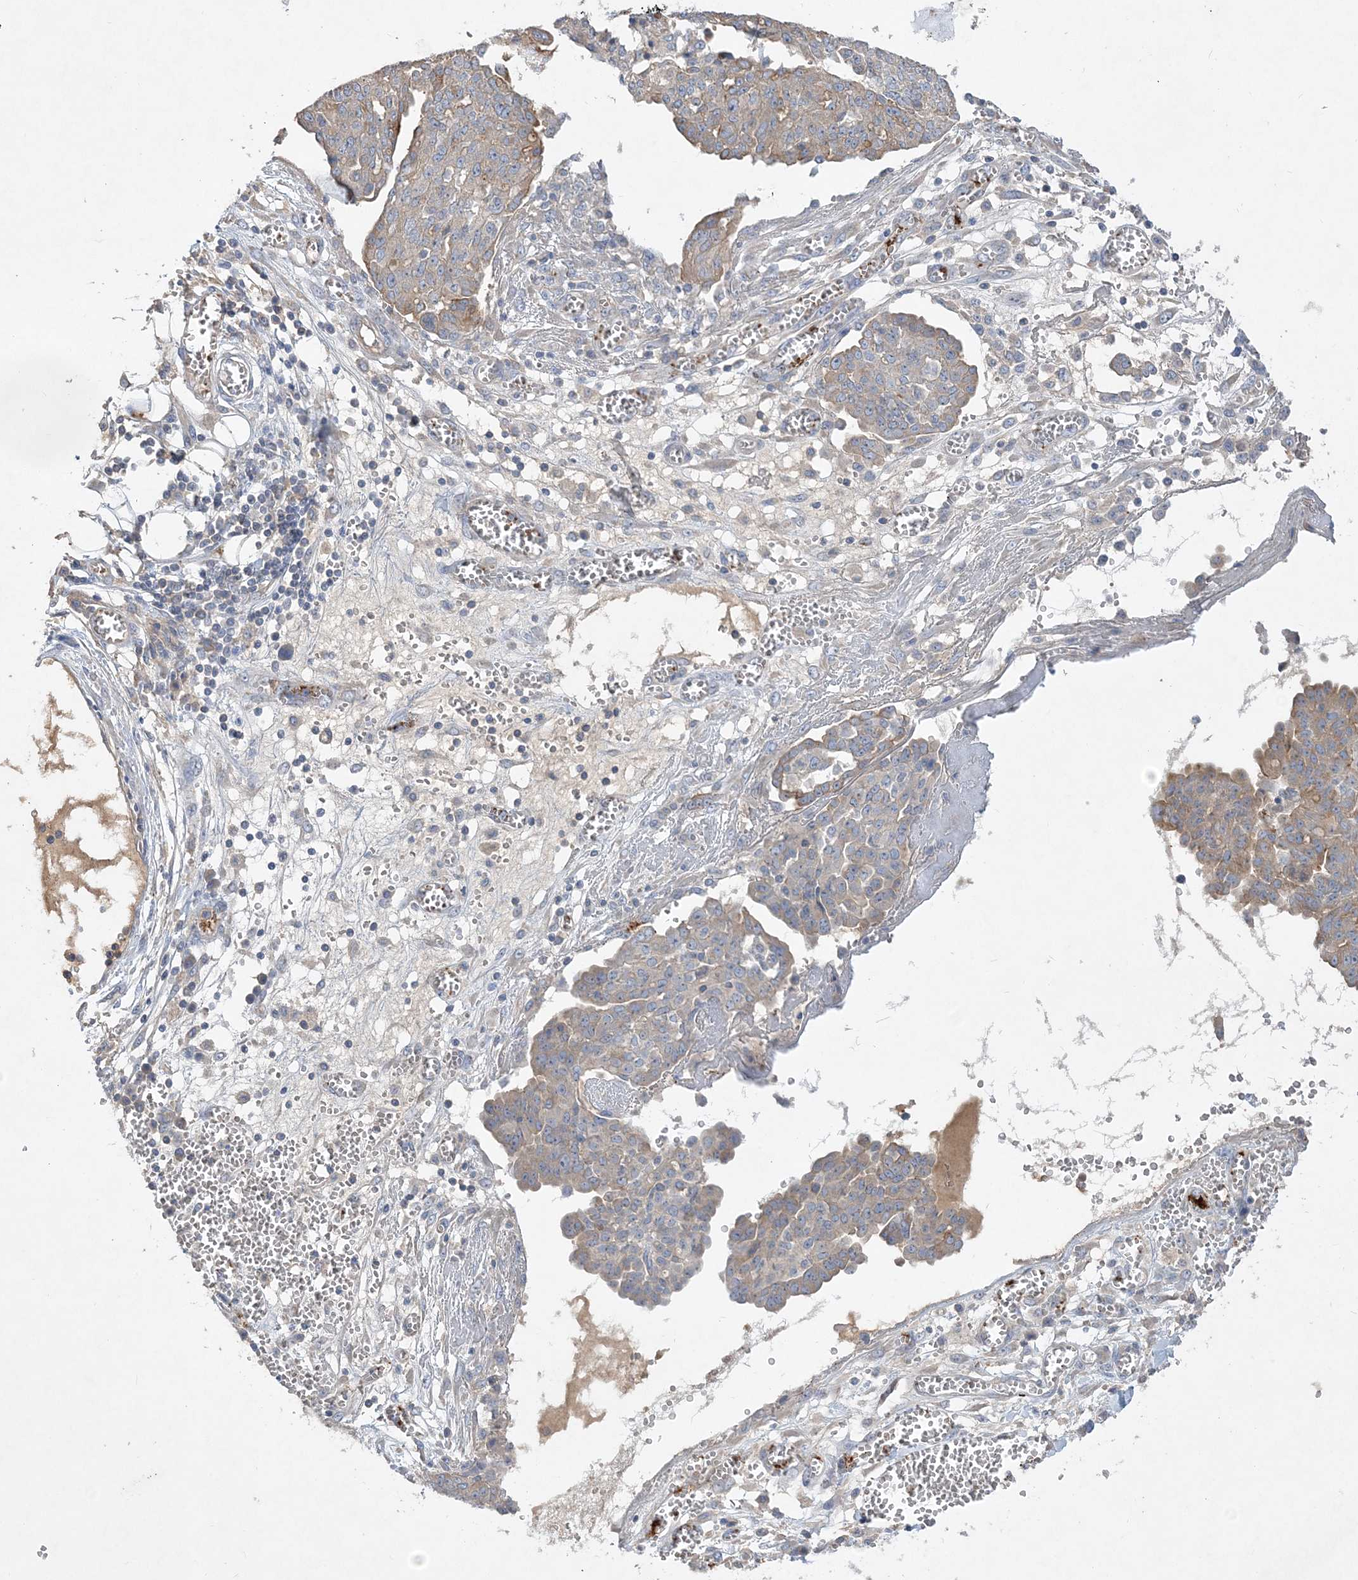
{"staining": {"intensity": "weak", "quantity": "<25%", "location": "cytoplasmic/membranous"}, "tissue": "ovarian cancer", "cell_type": "Tumor cells", "image_type": "cancer", "snomed": [{"axis": "morphology", "description": "Cystadenocarcinoma, serous, NOS"}, {"axis": "topography", "description": "Soft tissue"}, {"axis": "topography", "description": "Ovary"}], "caption": "The immunohistochemistry (IHC) image has no significant staining in tumor cells of ovarian cancer (serous cystadenocarcinoma) tissue.", "gene": "ADCK2", "patient": {"sex": "female", "age": 57}}